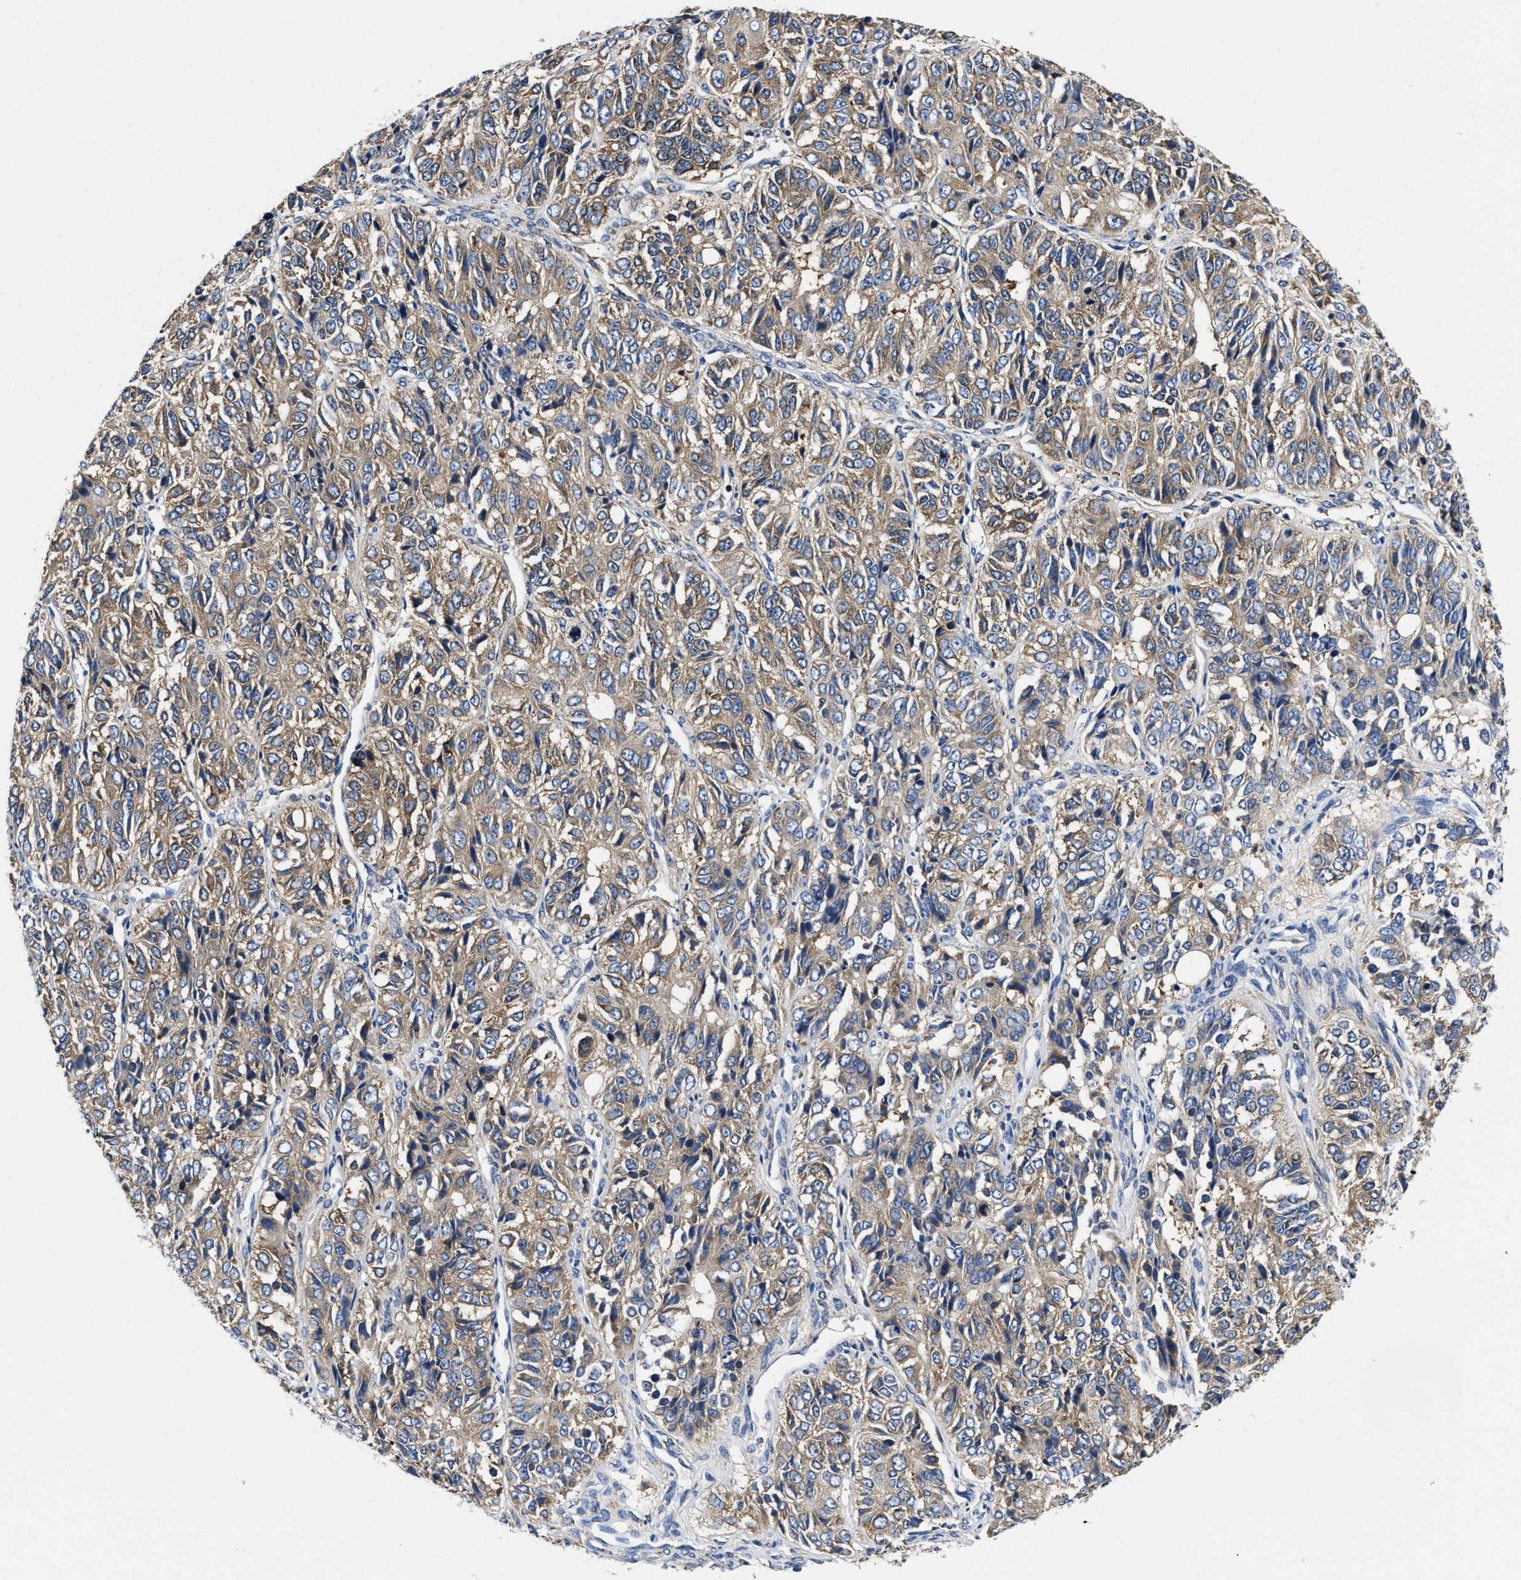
{"staining": {"intensity": "weak", "quantity": ">75%", "location": "cytoplasmic/membranous"}, "tissue": "ovarian cancer", "cell_type": "Tumor cells", "image_type": "cancer", "snomed": [{"axis": "morphology", "description": "Carcinoma, endometroid"}, {"axis": "topography", "description": "Ovary"}], "caption": "This is an image of immunohistochemistry (IHC) staining of ovarian endometroid carcinoma, which shows weak positivity in the cytoplasmic/membranous of tumor cells.", "gene": "YARS1", "patient": {"sex": "female", "age": 51}}